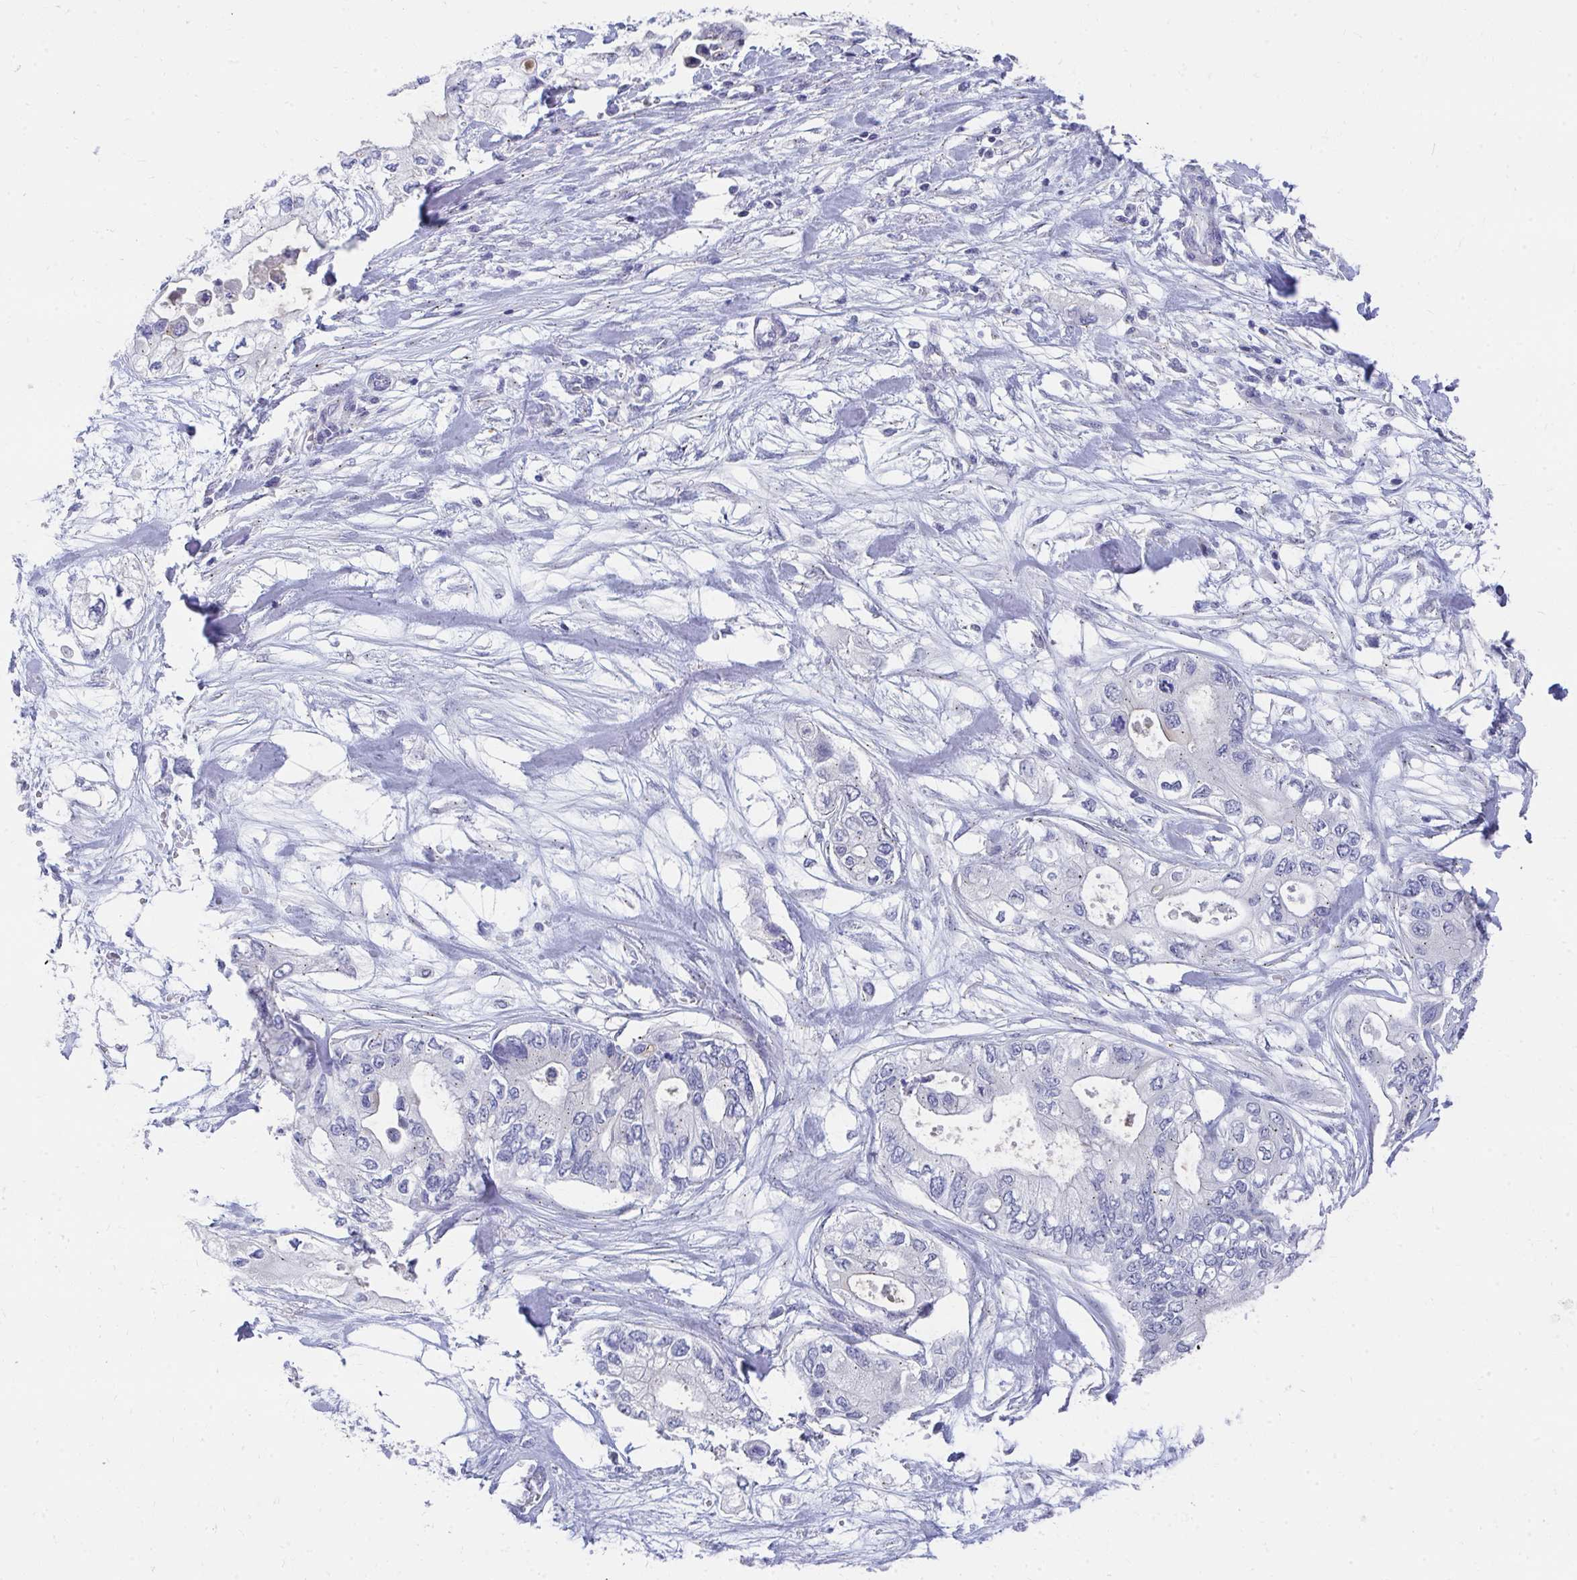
{"staining": {"intensity": "negative", "quantity": "none", "location": "none"}, "tissue": "pancreatic cancer", "cell_type": "Tumor cells", "image_type": "cancer", "snomed": [{"axis": "morphology", "description": "Adenocarcinoma, NOS"}, {"axis": "topography", "description": "Pancreas"}], "caption": "Immunohistochemistry image of neoplastic tissue: pancreatic cancer (adenocarcinoma) stained with DAB exhibits no significant protein expression in tumor cells. (Immunohistochemistry, brightfield microscopy, high magnification).", "gene": "TMPRSS2", "patient": {"sex": "female", "age": 63}}